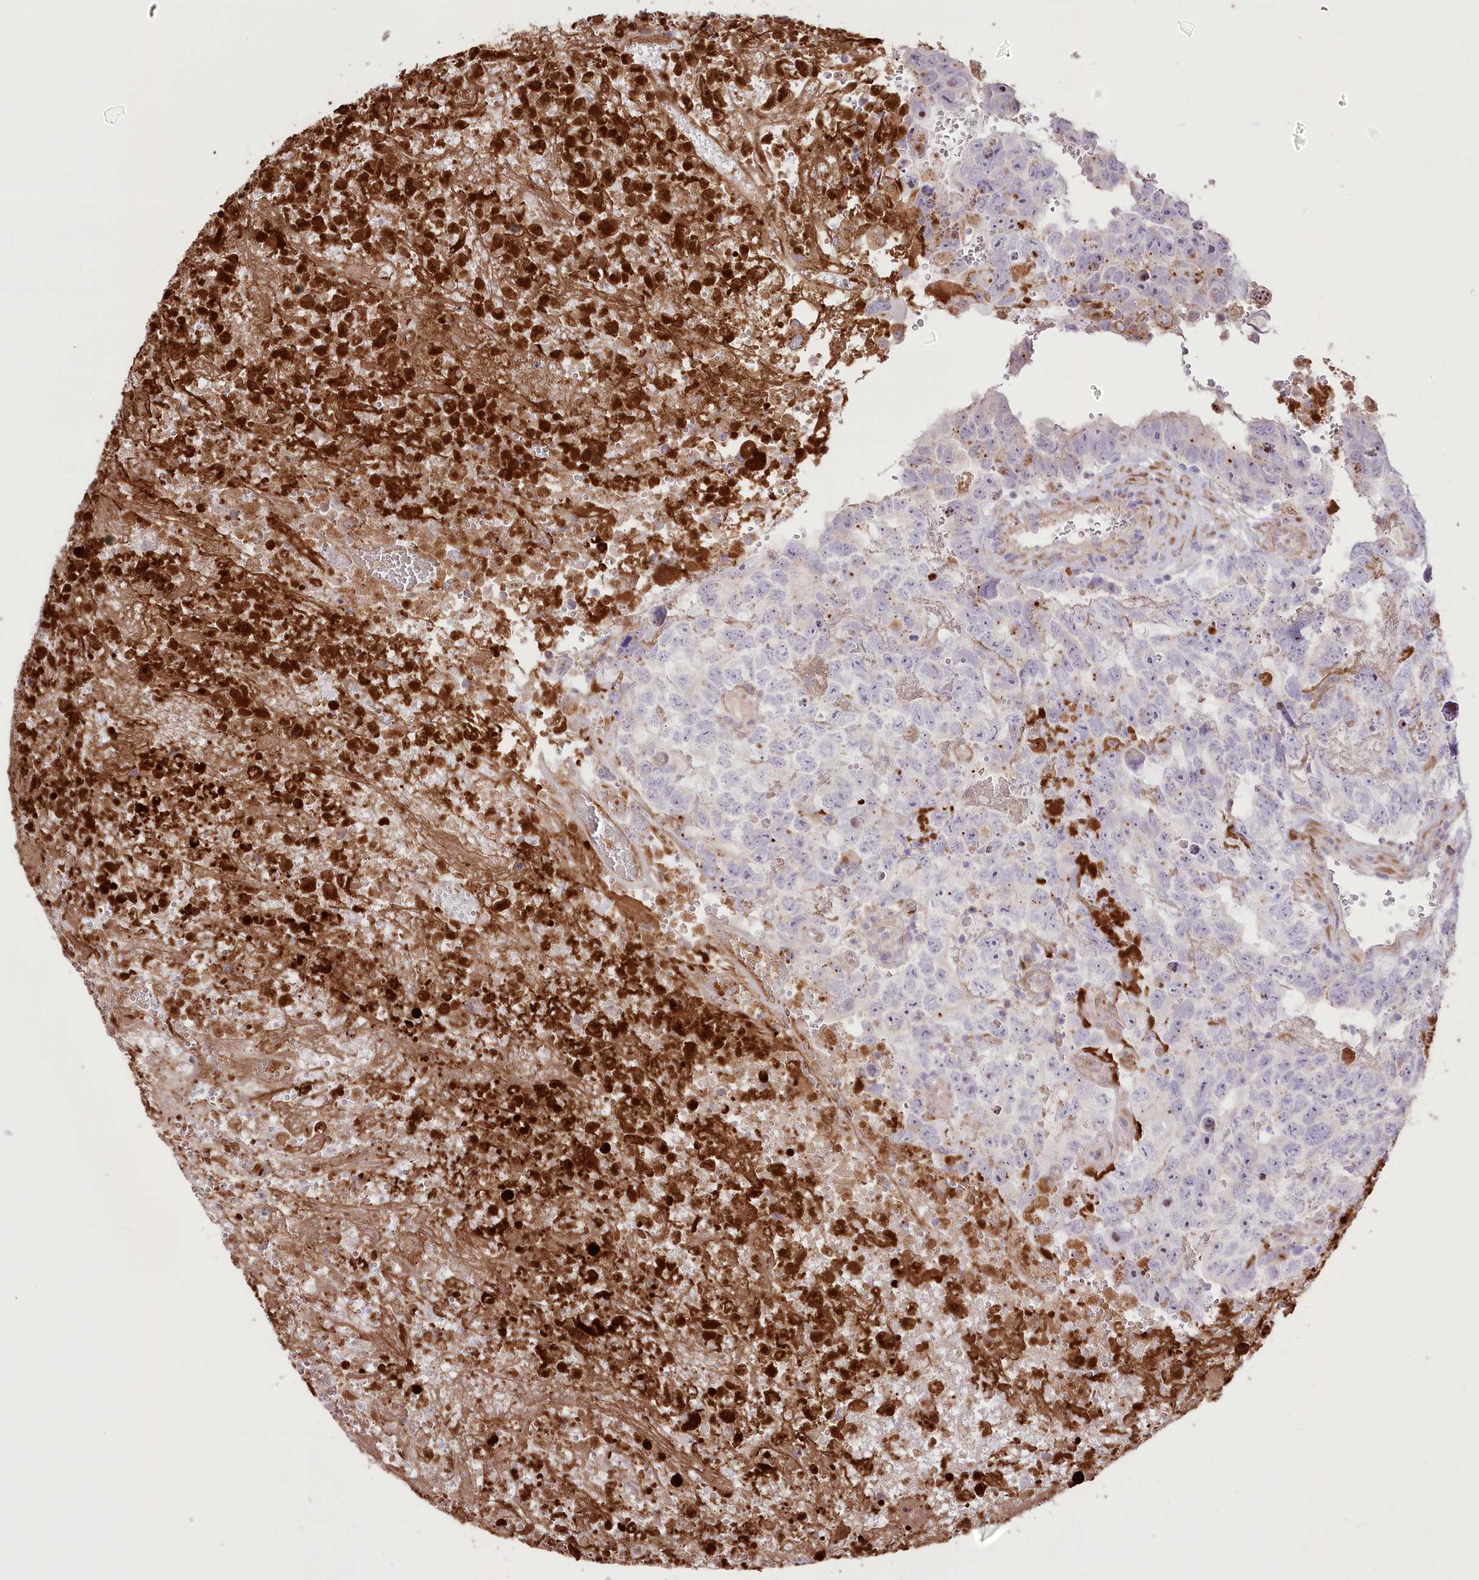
{"staining": {"intensity": "negative", "quantity": "none", "location": "none"}, "tissue": "testis cancer", "cell_type": "Tumor cells", "image_type": "cancer", "snomed": [{"axis": "morphology", "description": "Carcinoma, Embryonal, NOS"}, {"axis": "topography", "description": "Testis"}], "caption": "Human testis cancer stained for a protein using immunohistochemistry (IHC) exhibits no staining in tumor cells.", "gene": "RNF24", "patient": {"sex": "male", "age": 45}}